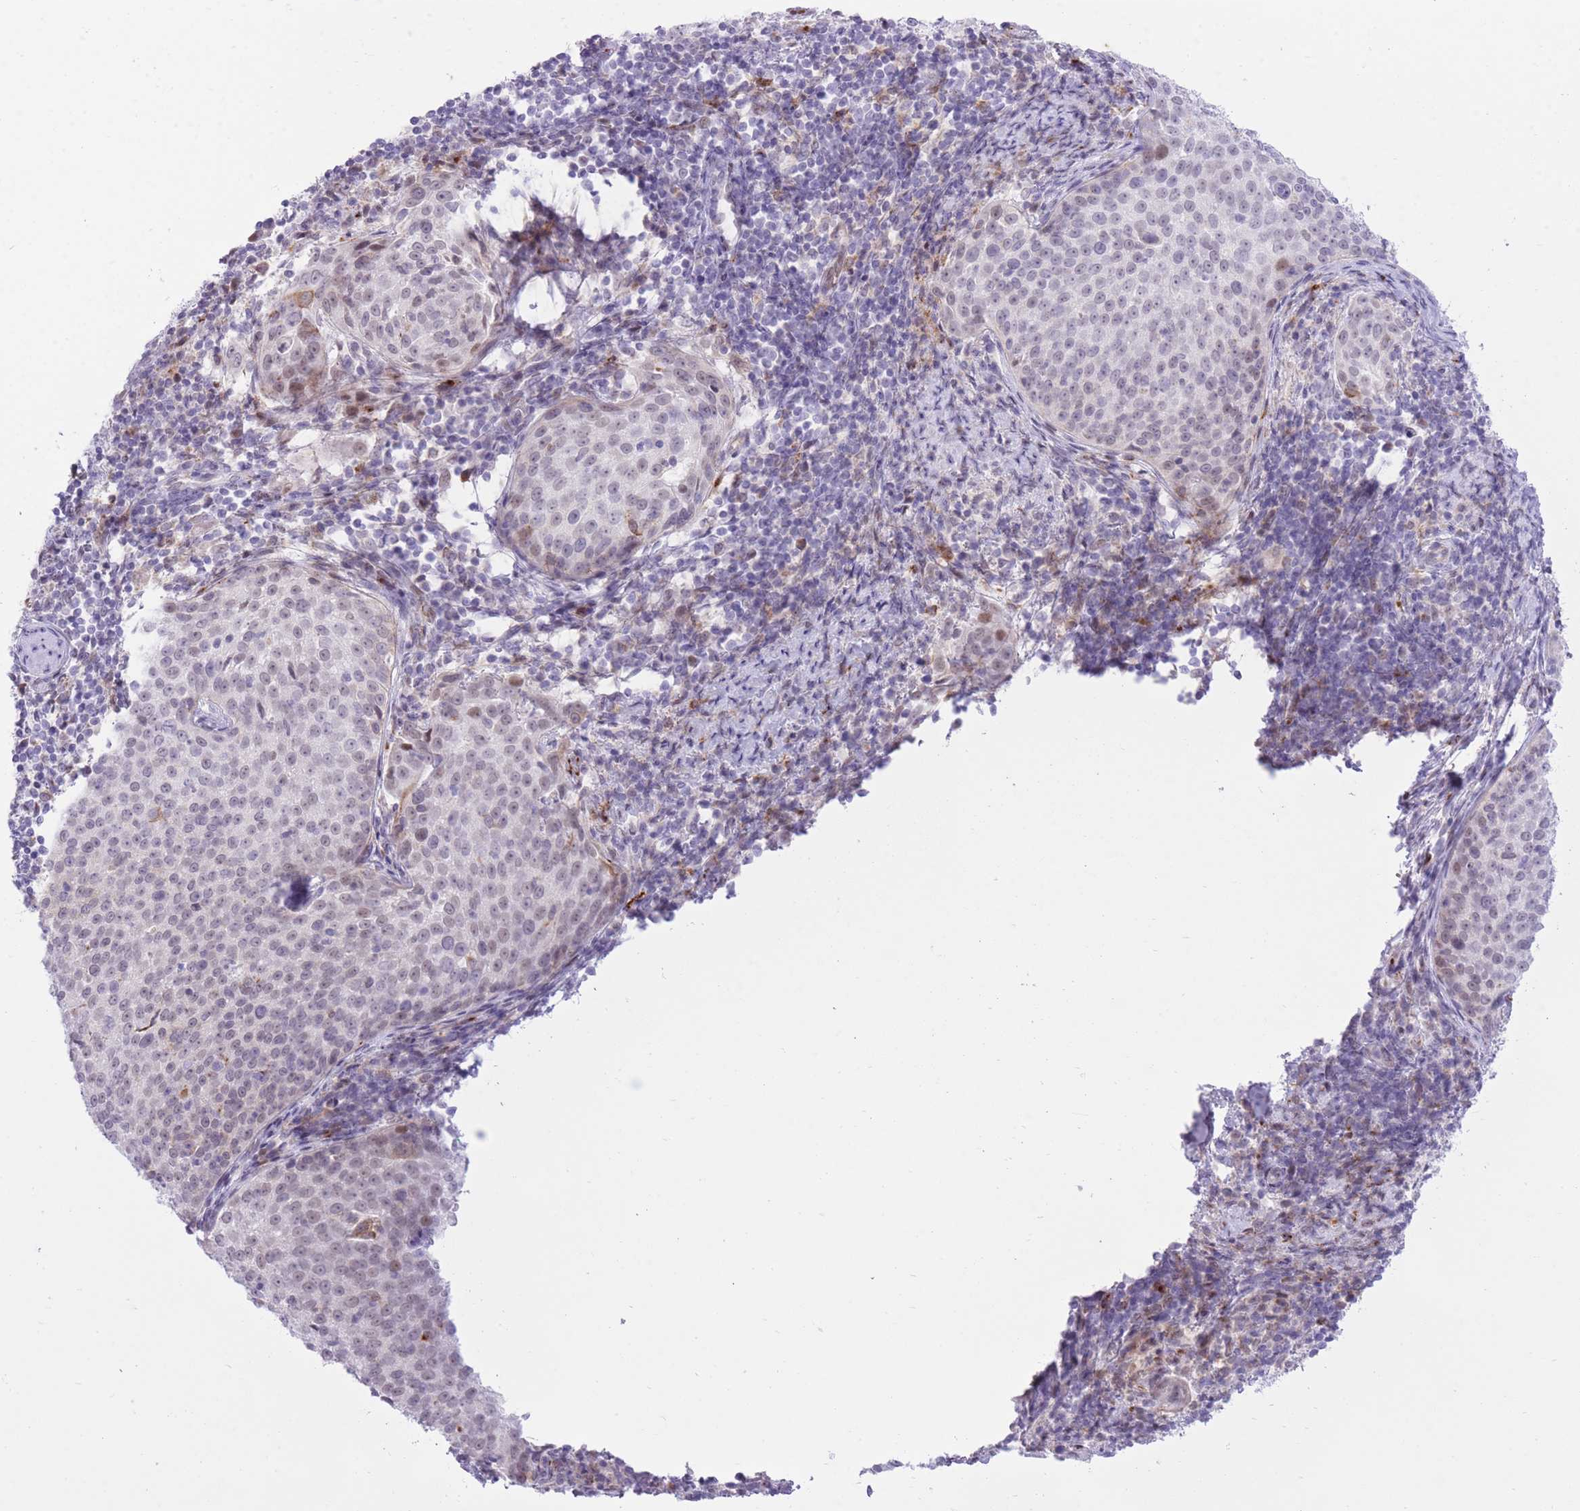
{"staining": {"intensity": "weak", "quantity": "<25%", "location": "nuclear"}, "tissue": "cervical cancer", "cell_type": "Tumor cells", "image_type": "cancer", "snomed": [{"axis": "morphology", "description": "Squamous cell carcinoma, NOS"}, {"axis": "topography", "description": "Cervix"}], "caption": "There is no significant expression in tumor cells of cervical cancer.", "gene": "MEIS3", "patient": {"sex": "female", "age": 57}}